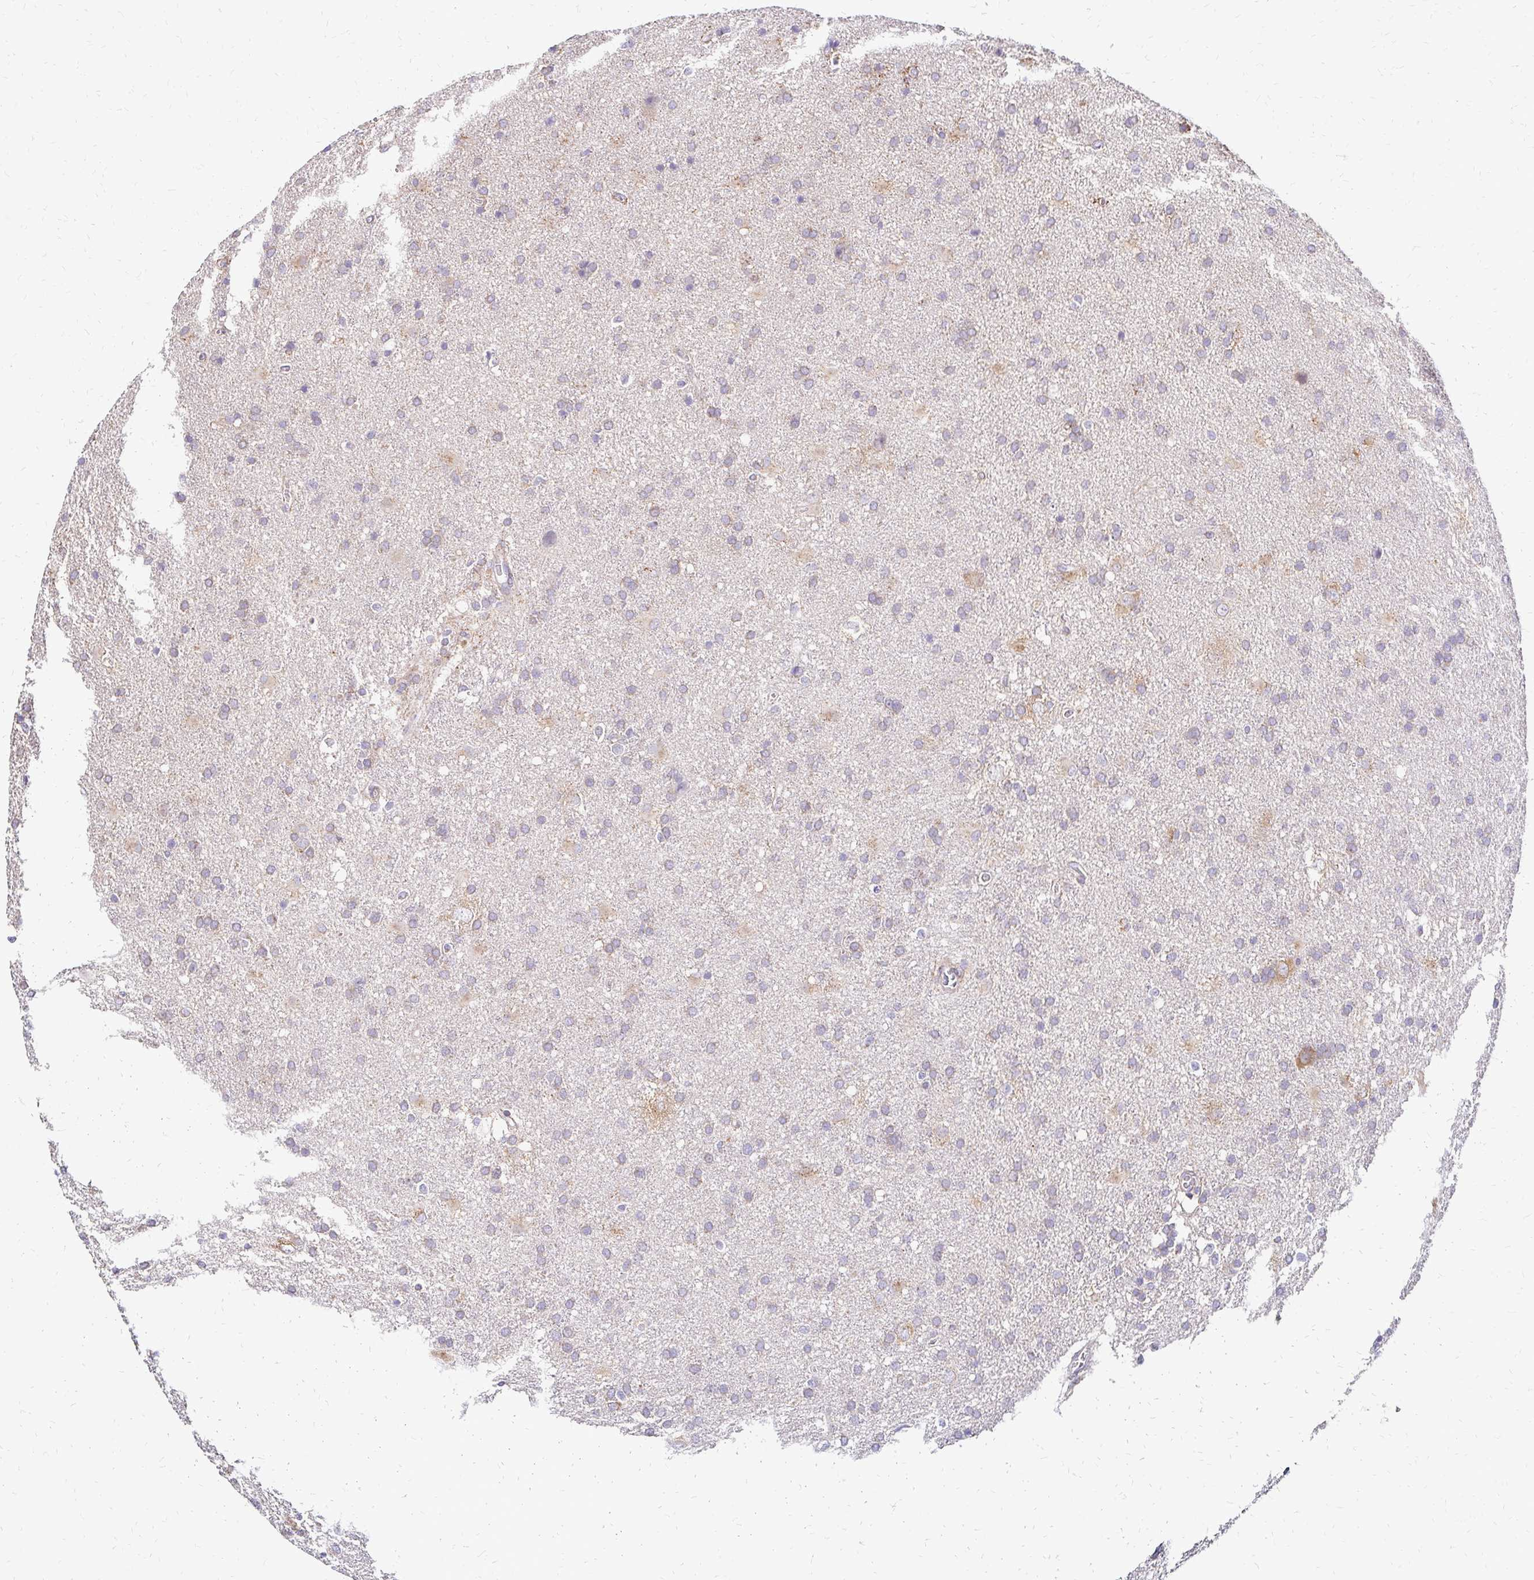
{"staining": {"intensity": "weak", "quantity": "<25%", "location": "cytoplasmic/membranous"}, "tissue": "glioma", "cell_type": "Tumor cells", "image_type": "cancer", "snomed": [{"axis": "morphology", "description": "Glioma, malignant, Low grade"}, {"axis": "topography", "description": "Brain"}], "caption": "Immunohistochemistry (IHC) image of human malignant glioma (low-grade) stained for a protein (brown), which displays no expression in tumor cells.", "gene": "IDUA", "patient": {"sex": "male", "age": 66}}